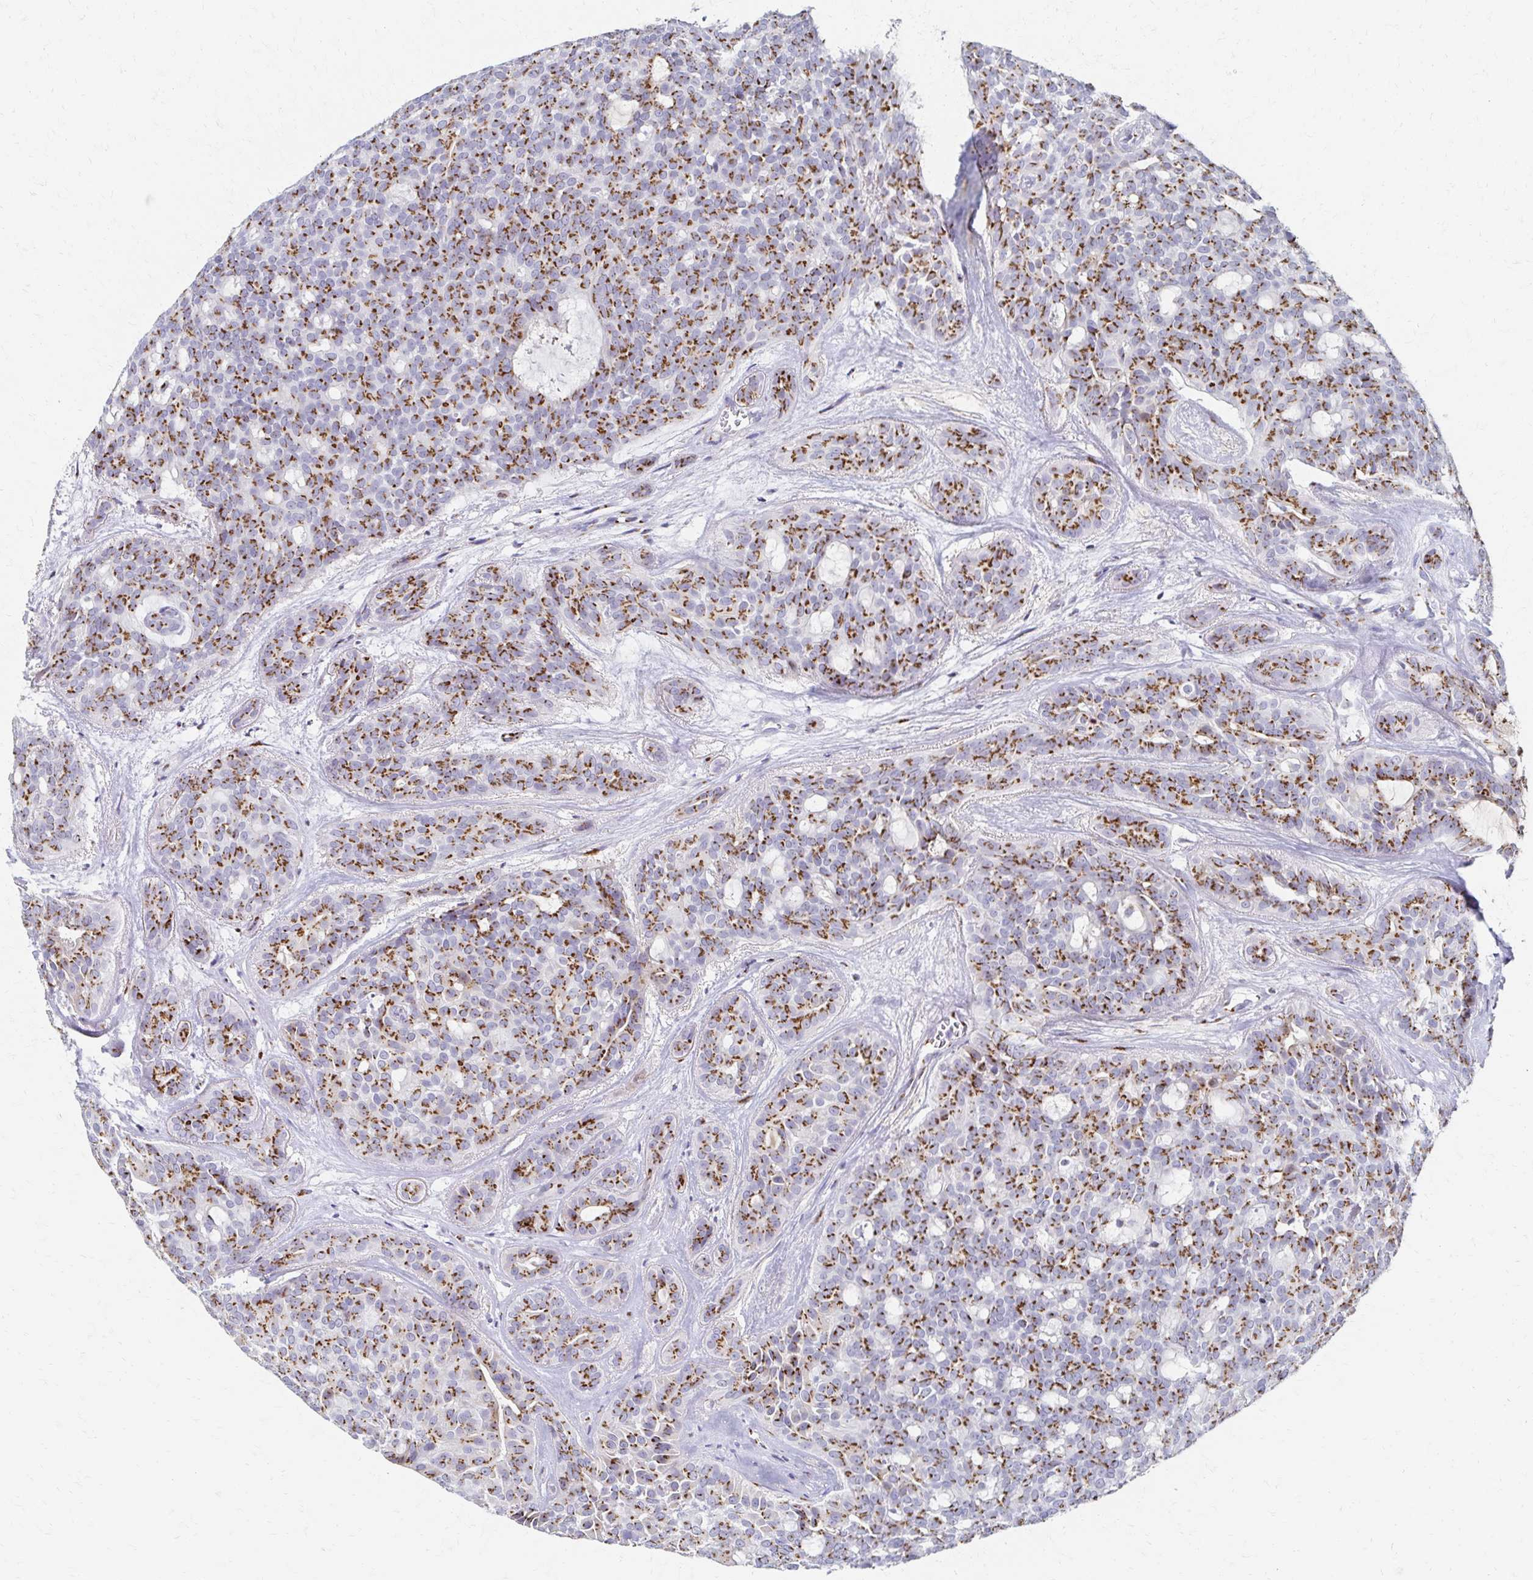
{"staining": {"intensity": "moderate", "quantity": ">75%", "location": "cytoplasmic/membranous"}, "tissue": "head and neck cancer", "cell_type": "Tumor cells", "image_type": "cancer", "snomed": [{"axis": "morphology", "description": "Adenocarcinoma, NOS"}, {"axis": "topography", "description": "Head-Neck"}], "caption": "This image shows immunohistochemistry (IHC) staining of head and neck cancer, with medium moderate cytoplasmic/membranous positivity in approximately >75% of tumor cells.", "gene": "TM9SF1", "patient": {"sex": "male", "age": 66}}